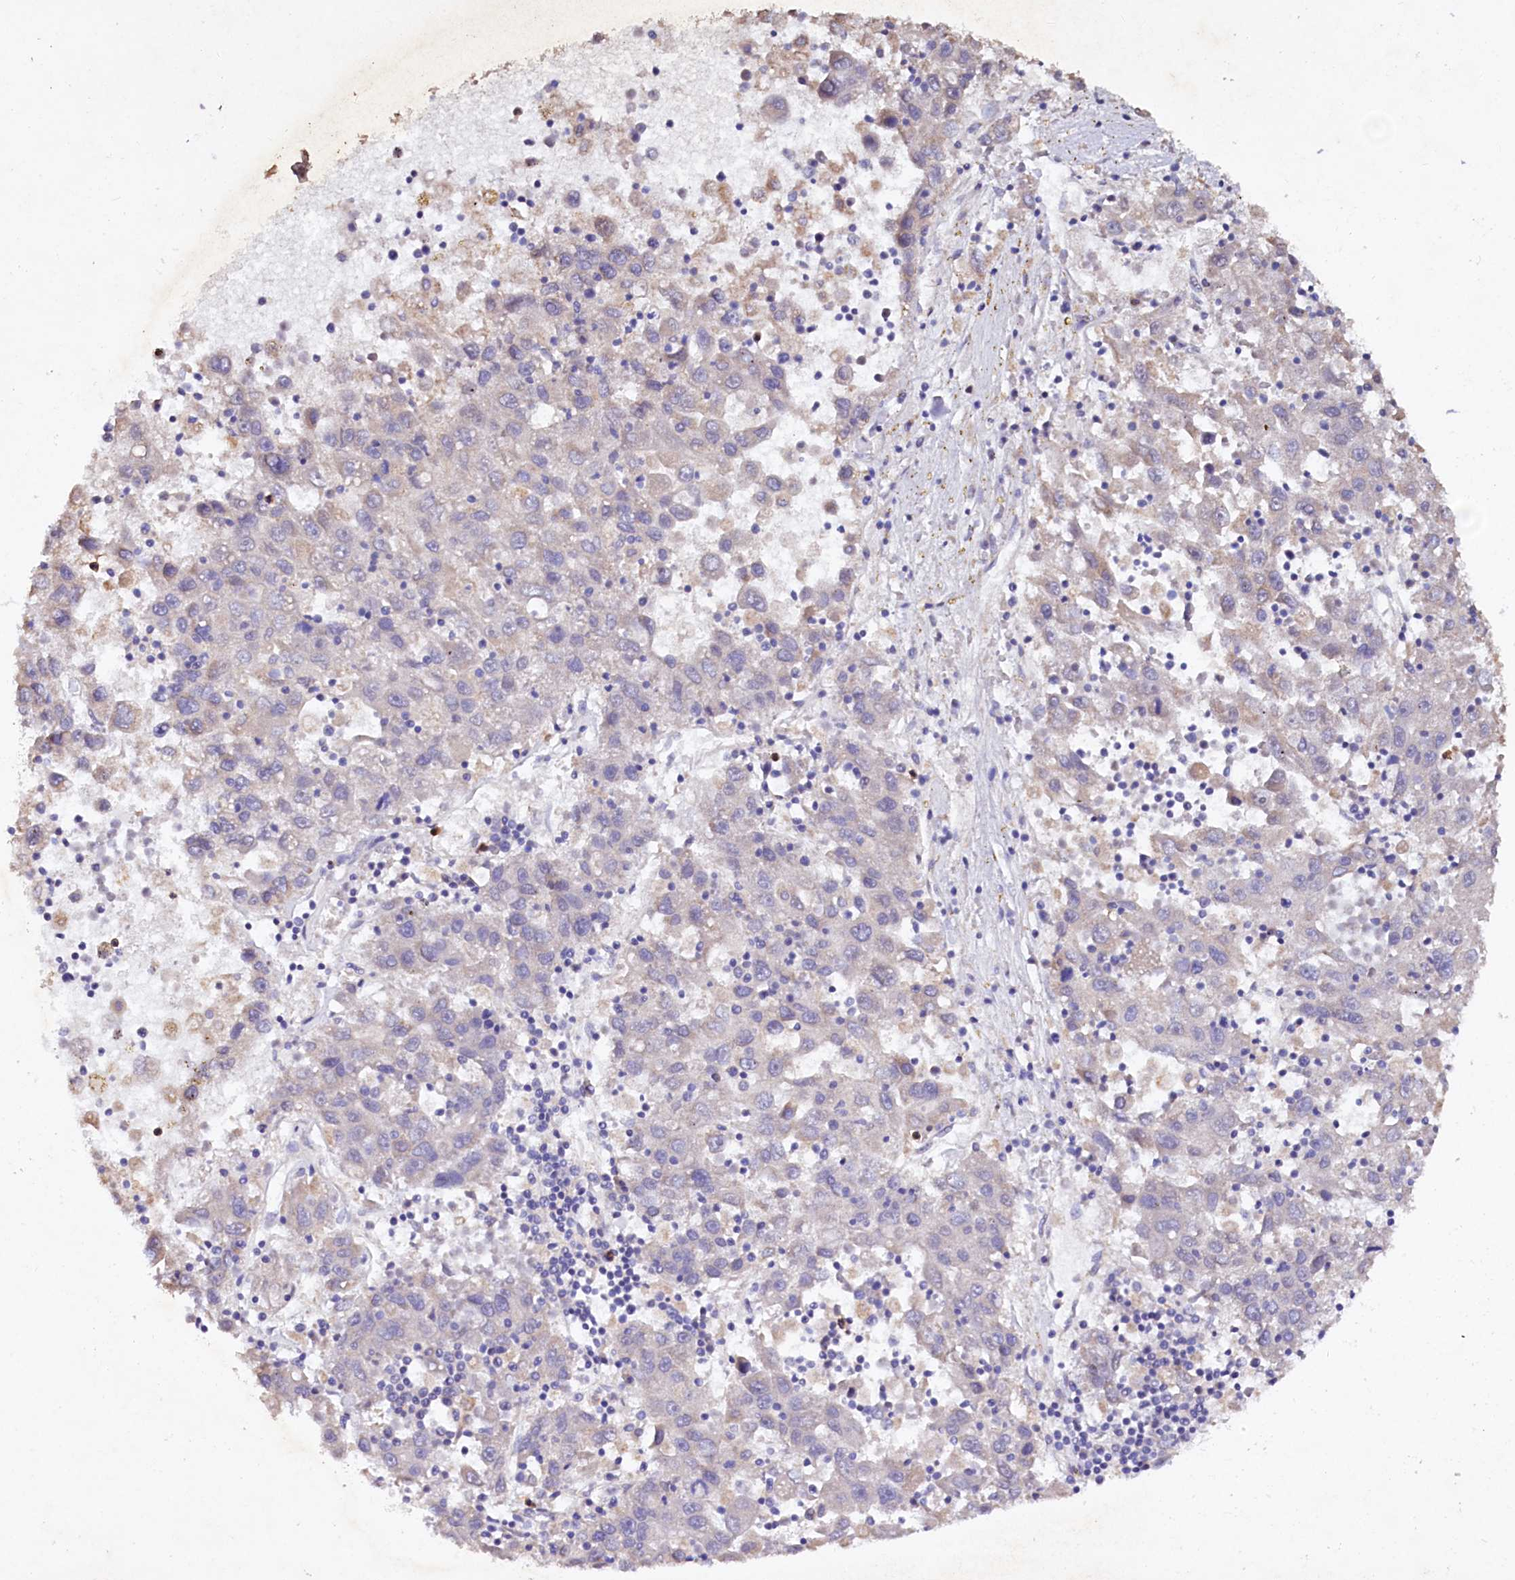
{"staining": {"intensity": "negative", "quantity": "none", "location": "none"}, "tissue": "liver cancer", "cell_type": "Tumor cells", "image_type": "cancer", "snomed": [{"axis": "morphology", "description": "Carcinoma, Hepatocellular, NOS"}, {"axis": "topography", "description": "Liver"}], "caption": "Human liver hepatocellular carcinoma stained for a protein using immunohistochemistry (IHC) exhibits no expression in tumor cells.", "gene": "ETFBKMT", "patient": {"sex": "male", "age": 49}}